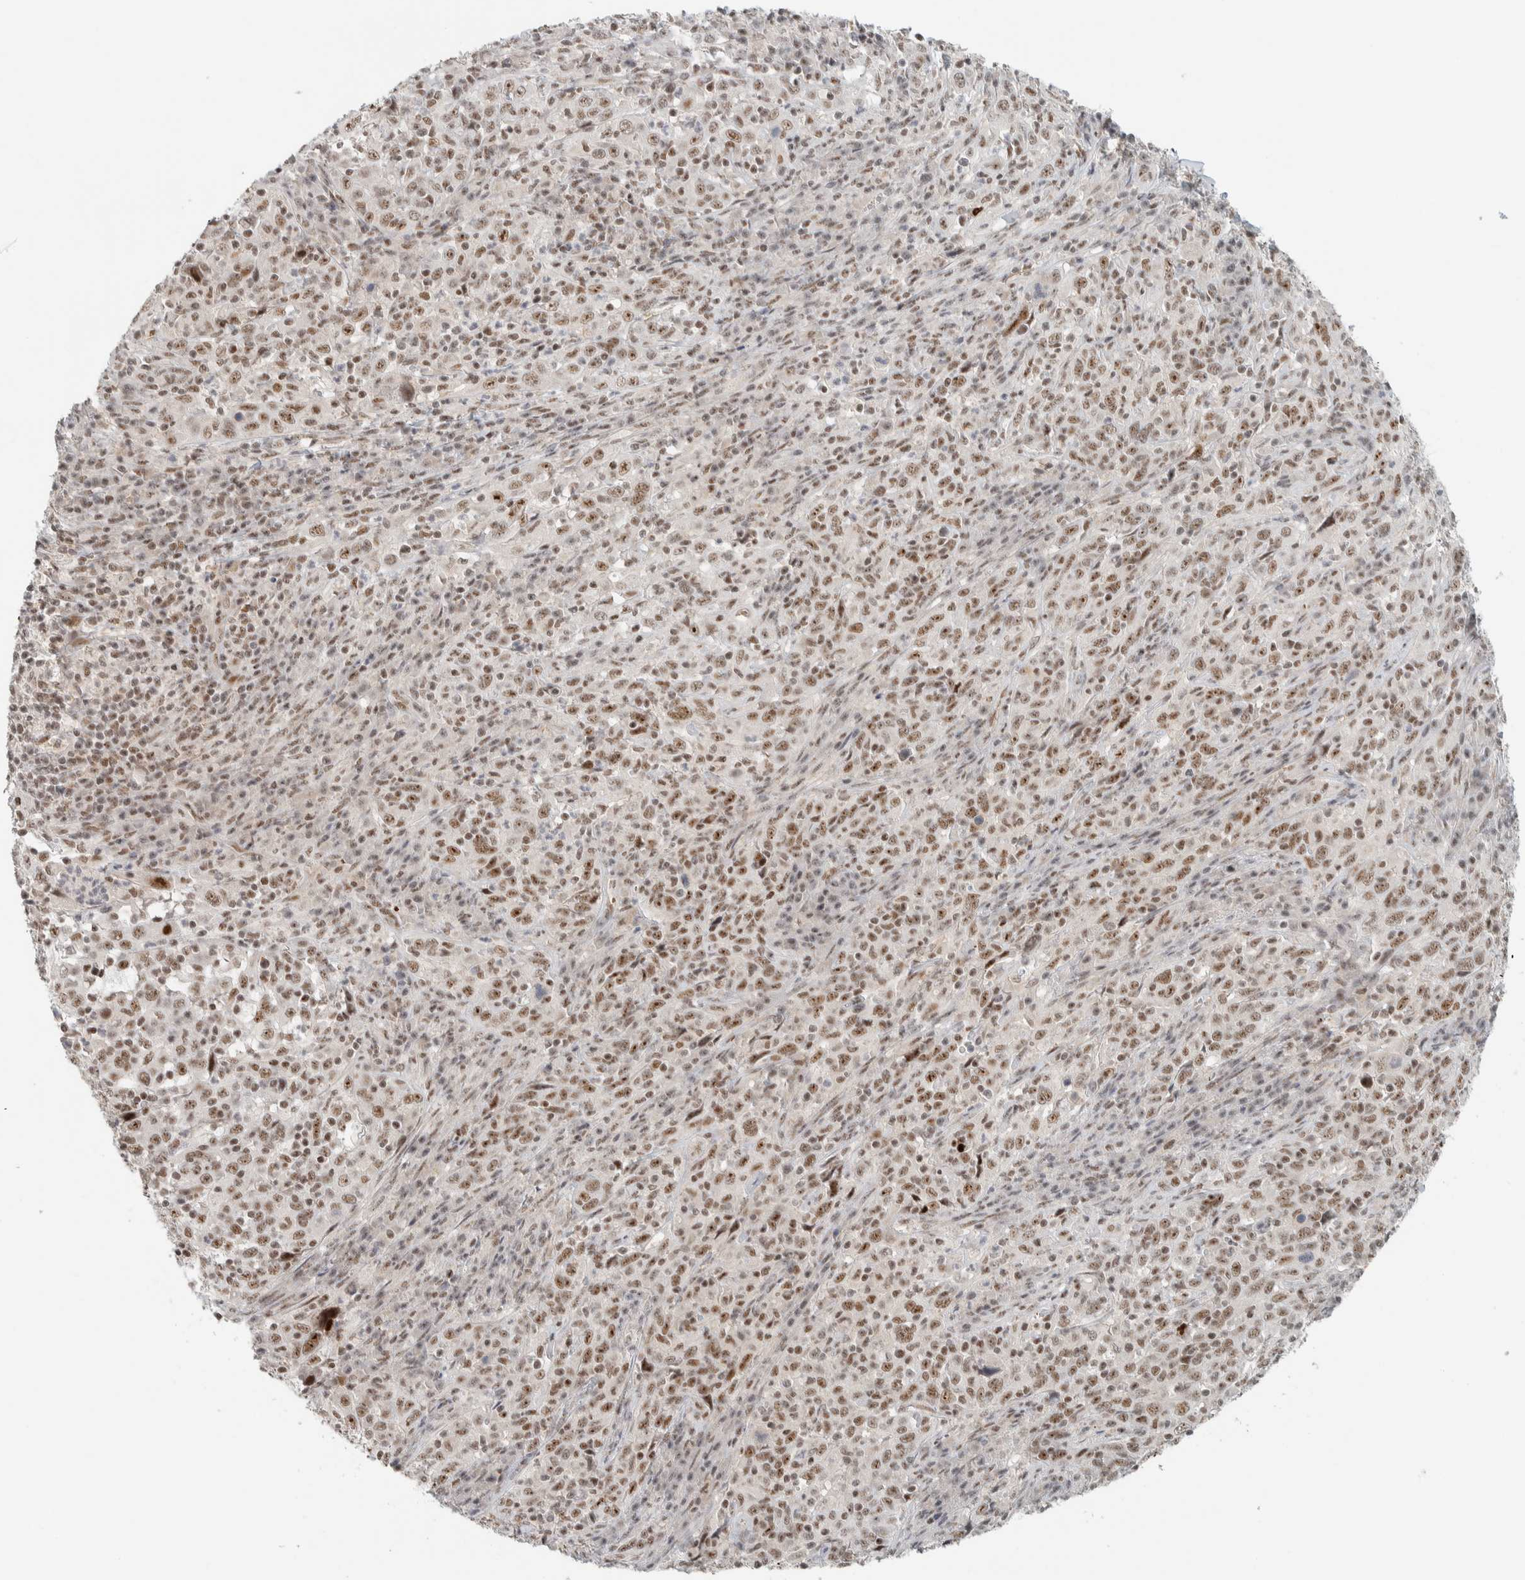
{"staining": {"intensity": "moderate", "quantity": ">75%", "location": "nuclear"}, "tissue": "cervical cancer", "cell_type": "Tumor cells", "image_type": "cancer", "snomed": [{"axis": "morphology", "description": "Squamous cell carcinoma, NOS"}, {"axis": "topography", "description": "Cervix"}], "caption": "Immunohistochemistry (DAB (3,3'-diaminobenzidine)) staining of human cervical cancer displays moderate nuclear protein positivity in about >75% of tumor cells.", "gene": "ZBTB2", "patient": {"sex": "female", "age": 46}}